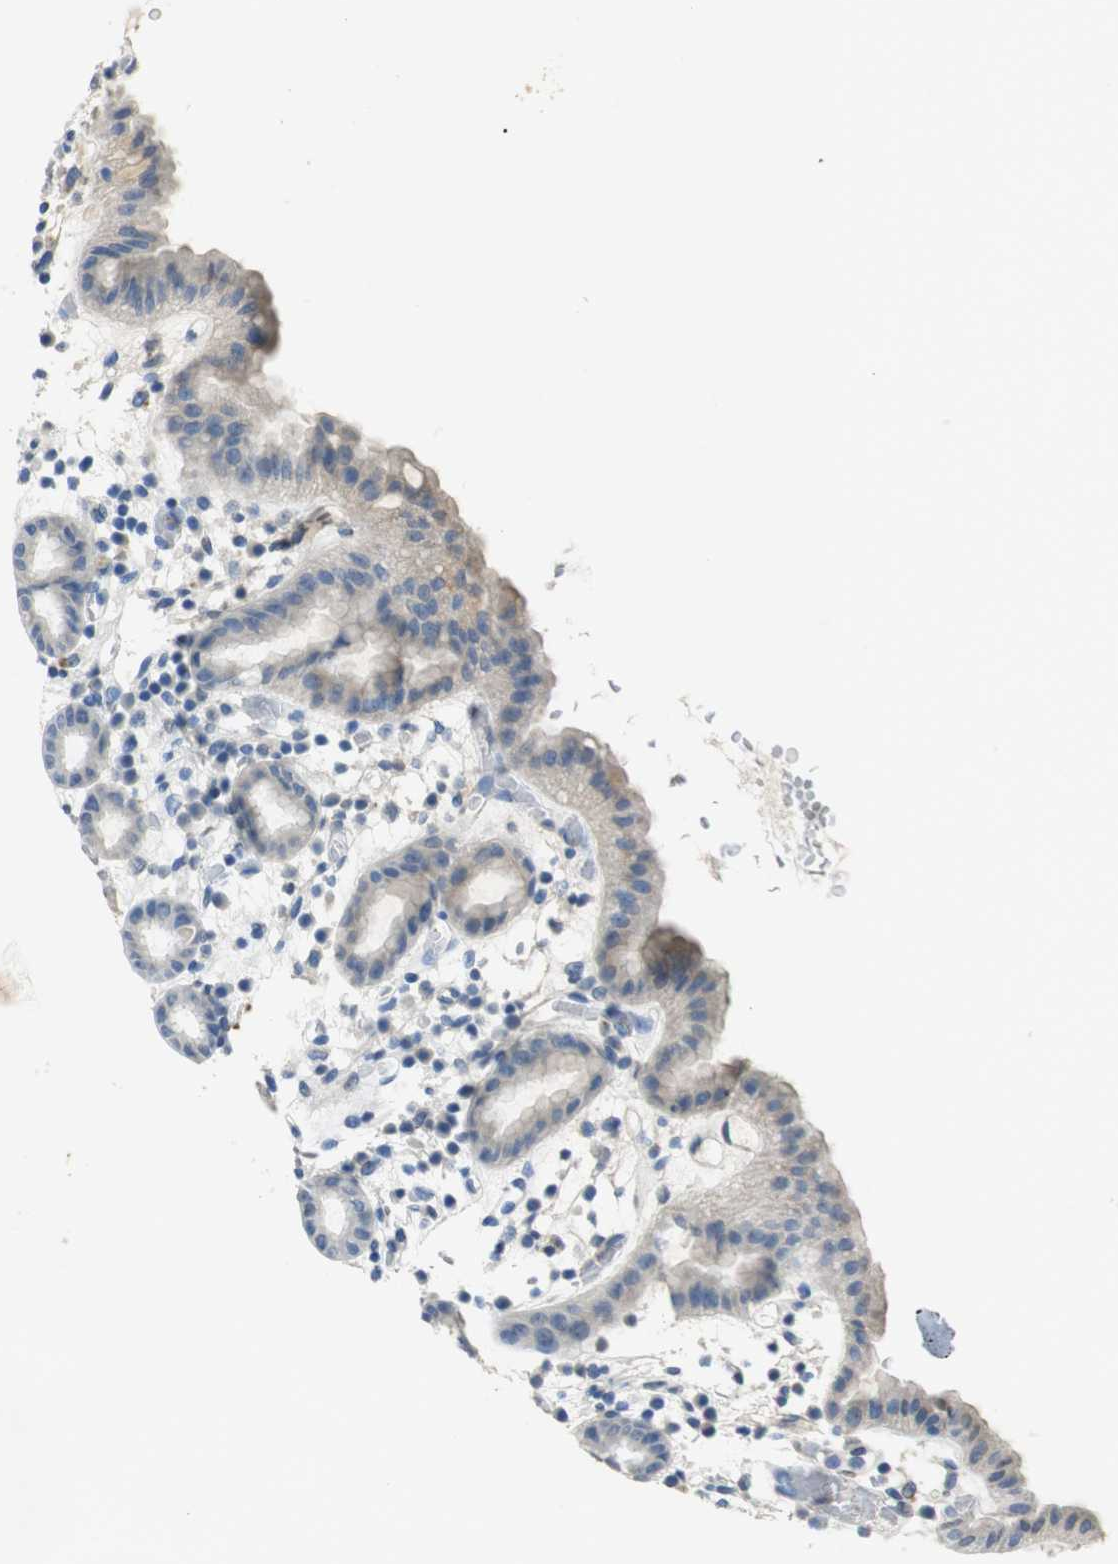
{"staining": {"intensity": "negative", "quantity": "none", "location": "none"}, "tissue": "stomach", "cell_type": "Glandular cells", "image_type": "normal", "snomed": [{"axis": "morphology", "description": "Normal tissue, NOS"}, {"axis": "topography", "description": "Stomach, upper"}], "caption": "High magnification brightfield microscopy of normal stomach stained with DAB (3,3'-diaminobenzidine) (brown) and counterstained with hematoxylin (blue): glandular cells show no significant positivity.", "gene": "STBD1", "patient": {"sex": "male", "age": 68}}